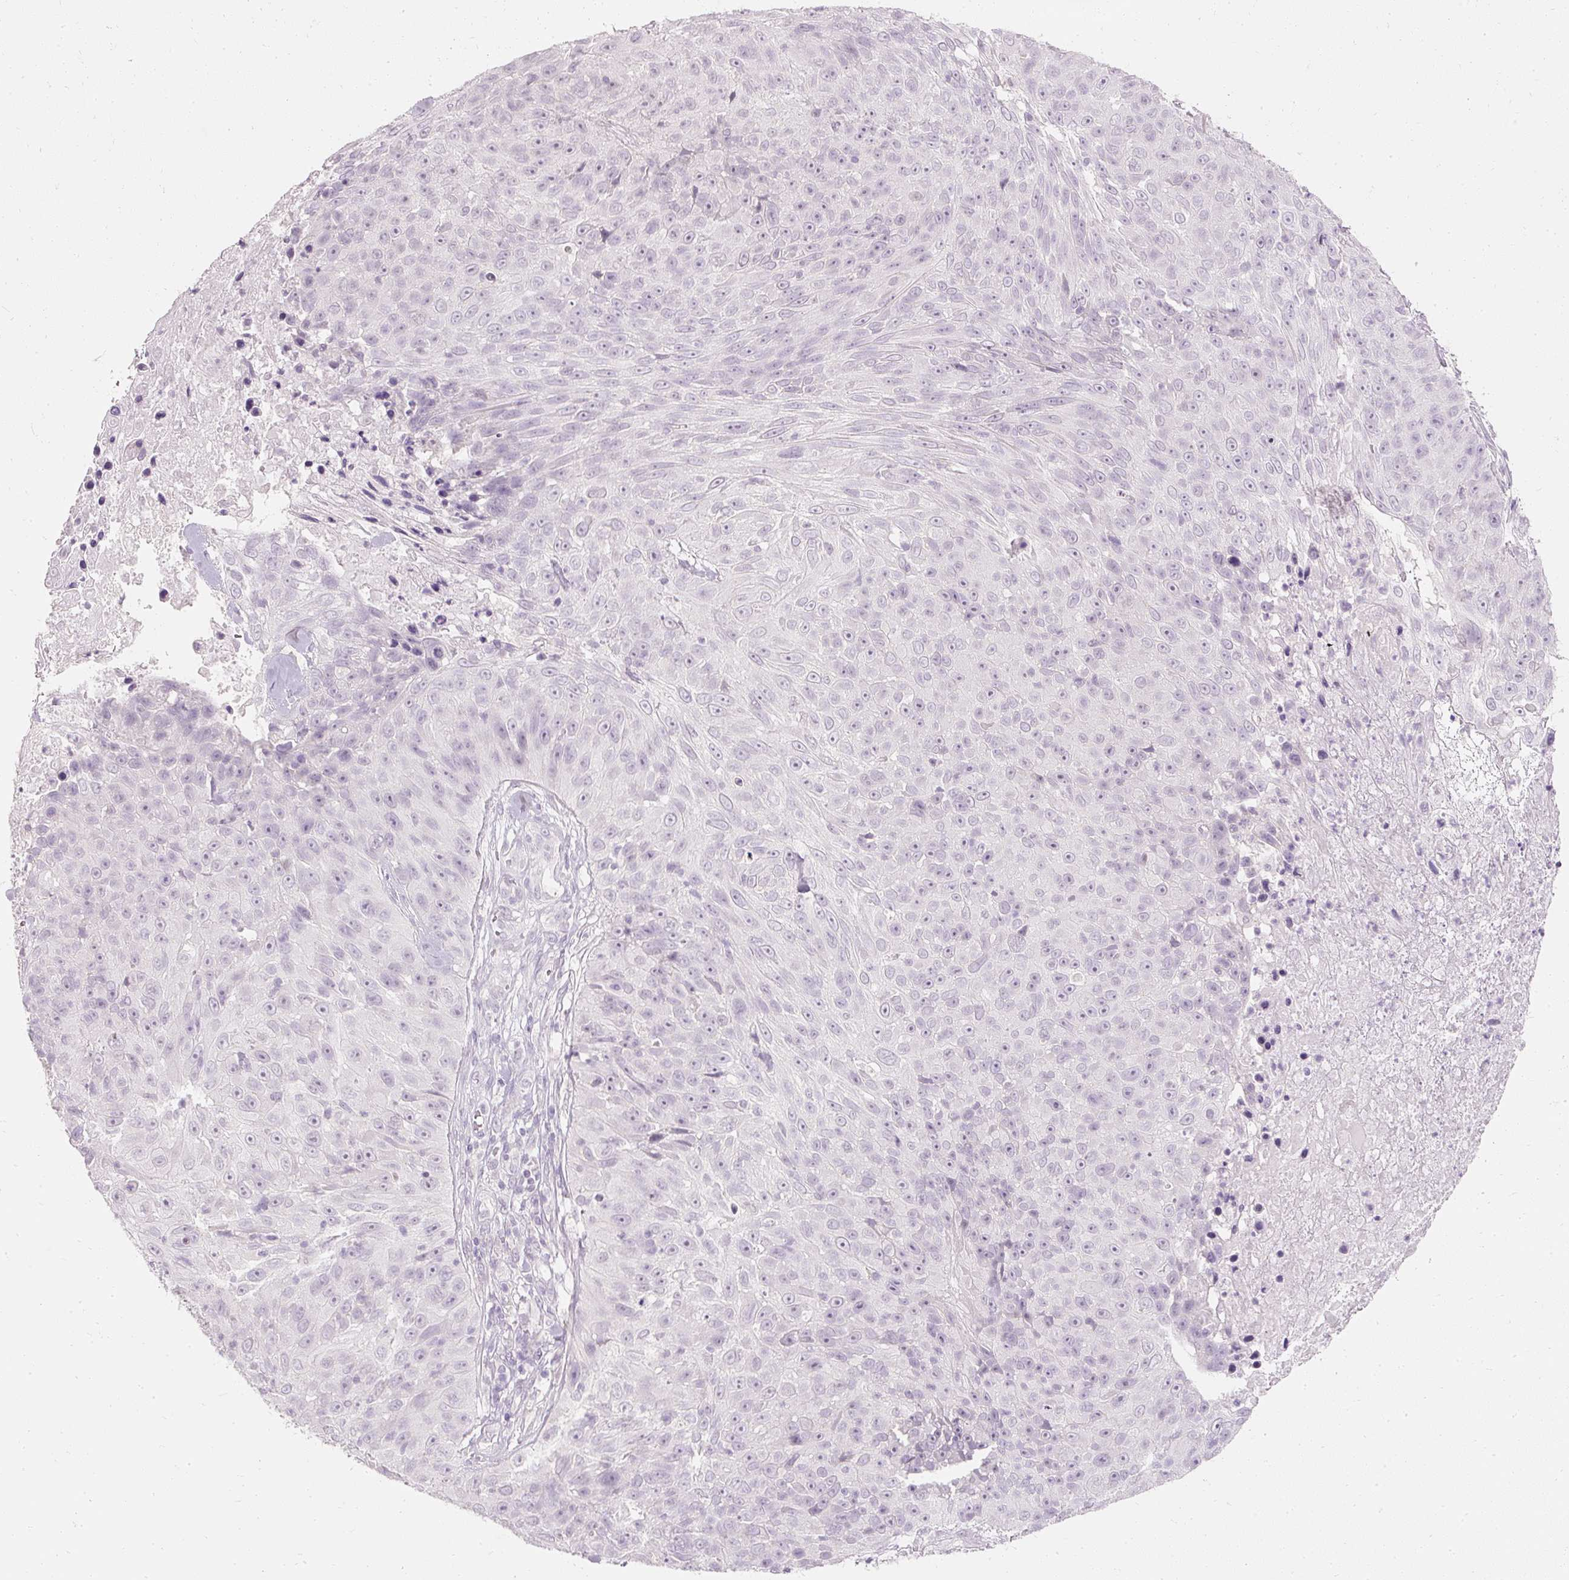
{"staining": {"intensity": "negative", "quantity": "none", "location": "none"}, "tissue": "skin cancer", "cell_type": "Tumor cells", "image_type": "cancer", "snomed": [{"axis": "morphology", "description": "Squamous cell carcinoma, NOS"}, {"axis": "topography", "description": "Skin"}], "caption": "This is an immunohistochemistry histopathology image of squamous cell carcinoma (skin). There is no staining in tumor cells.", "gene": "ELAVL3", "patient": {"sex": "female", "age": 87}}